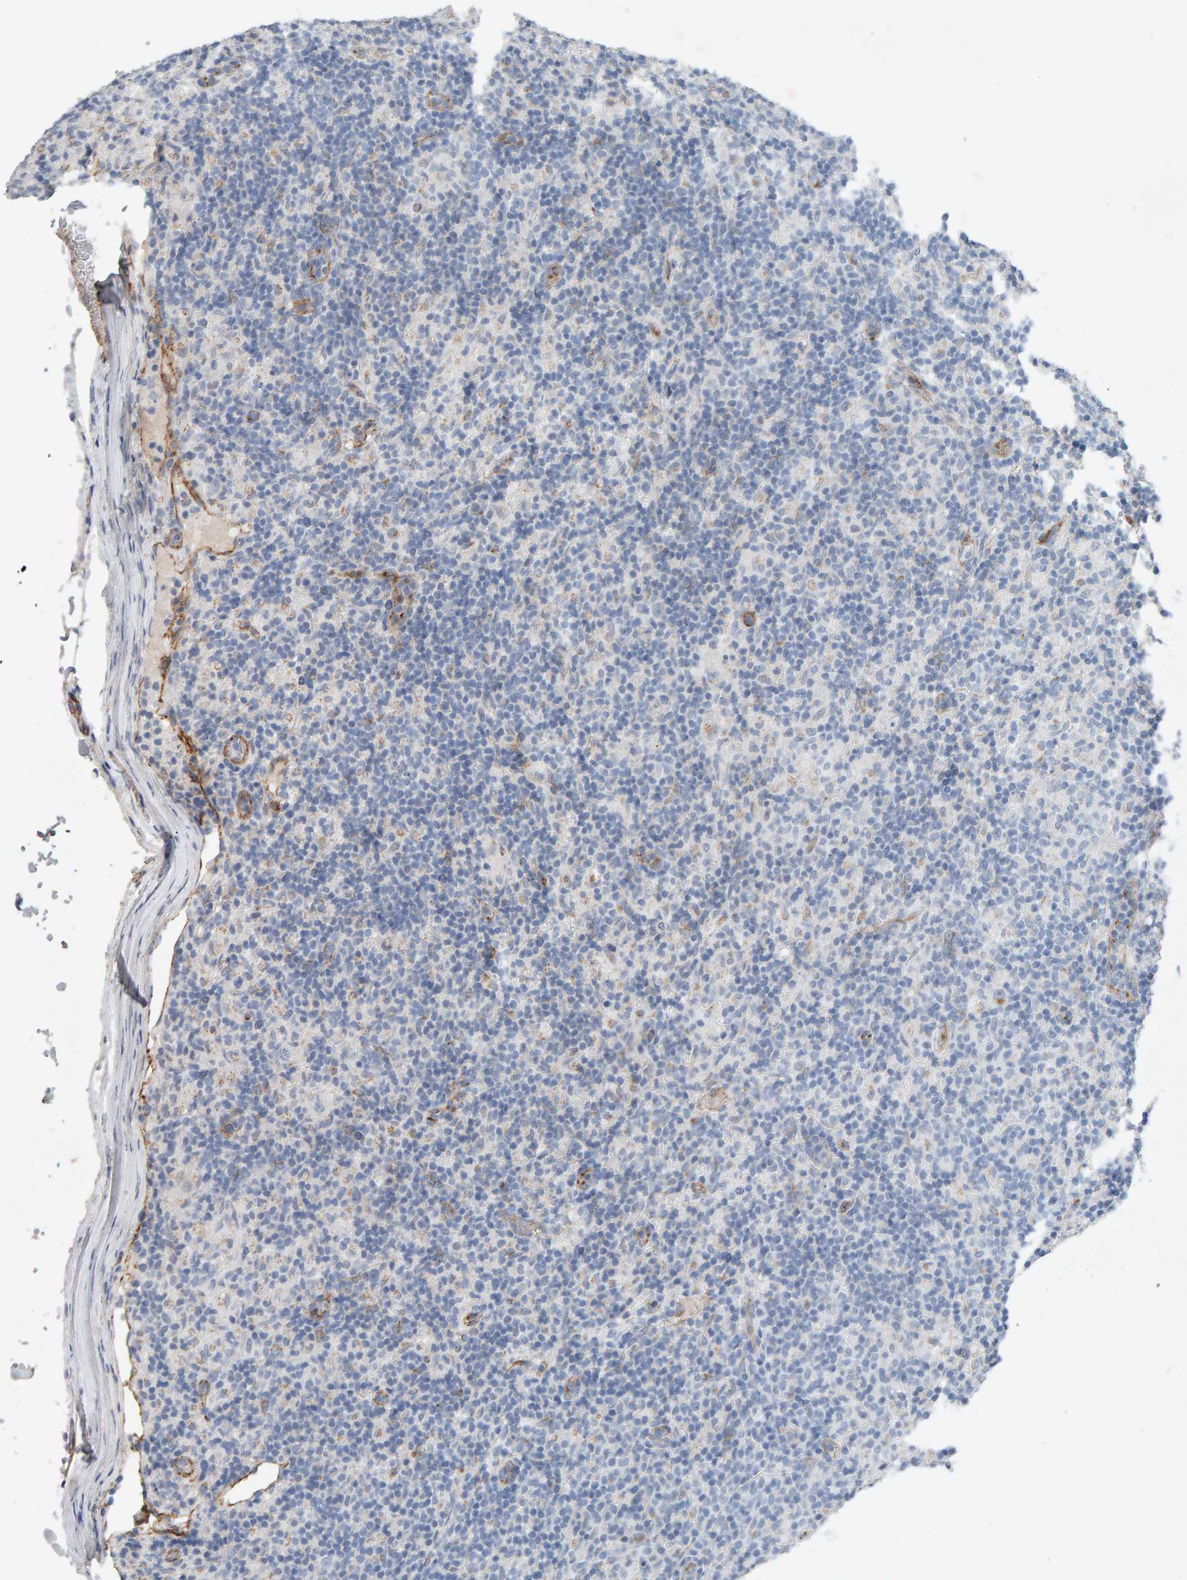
{"staining": {"intensity": "moderate", "quantity": "<25%", "location": "cytoplasmic/membranous"}, "tissue": "lymphoma", "cell_type": "Tumor cells", "image_type": "cancer", "snomed": [{"axis": "morphology", "description": "Hodgkin's disease, NOS"}, {"axis": "topography", "description": "Lymph node"}], "caption": "Immunohistochemical staining of human lymphoma displays low levels of moderate cytoplasmic/membranous expression in approximately <25% of tumor cells.", "gene": "PTPRM", "patient": {"sex": "male", "age": 70}}